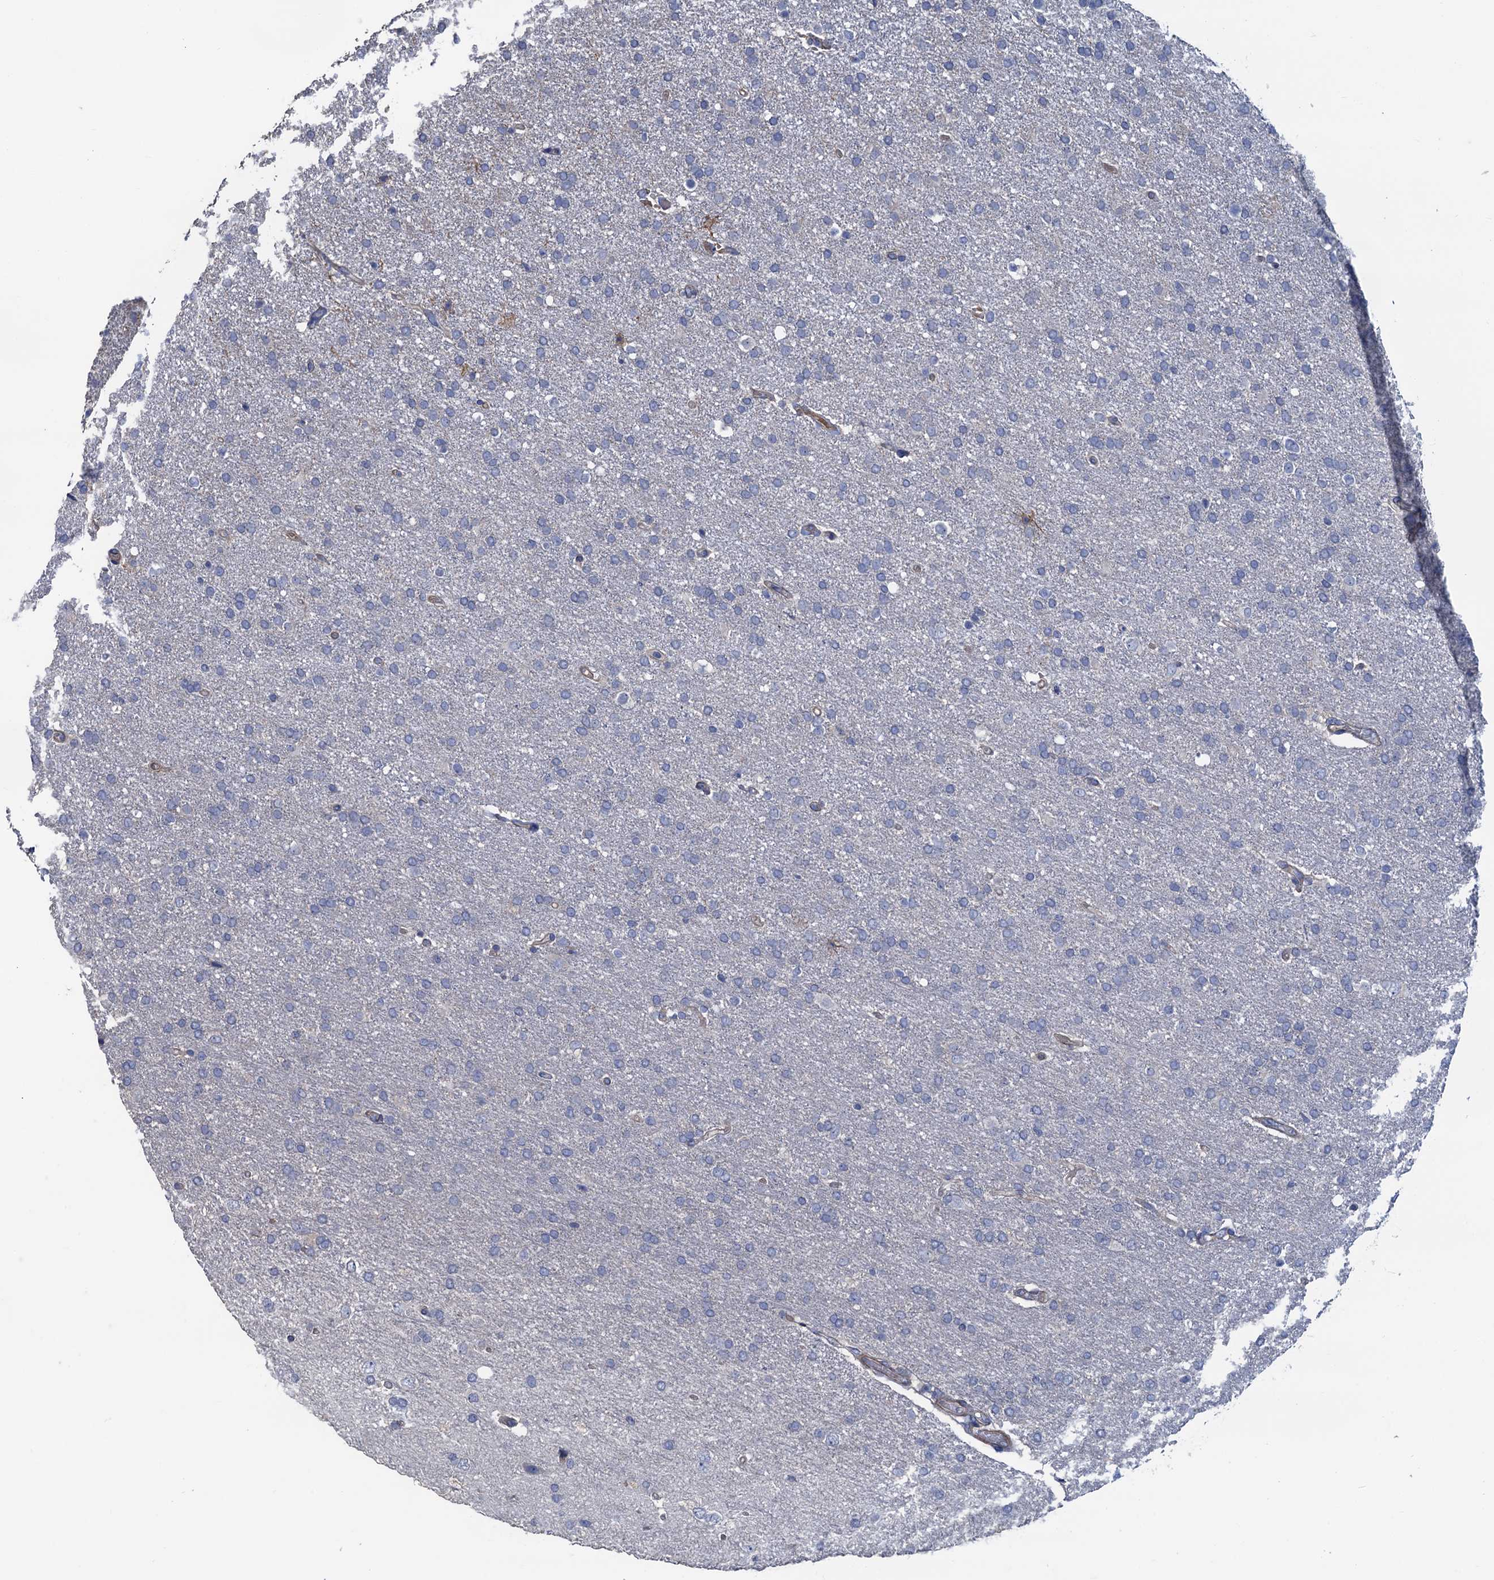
{"staining": {"intensity": "negative", "quantity": "none", "location": "none"}, "tissue": "glioma", "cell_type": "Tumor cells", "image_type": "cancer", "snomed": [{"axis": "morphology", "description": "Glioma, malignant, High grade"}, {"axis": "topography", "description": "Brain"}], "caption": "A high-resolution micrograph shows immunohistochemistry staining of malignant high-grade glioma, which demonstrates no significant staining in tumor cells.", "gene": "SMCO3", "patient": {"sex": "male", "age": 72}}